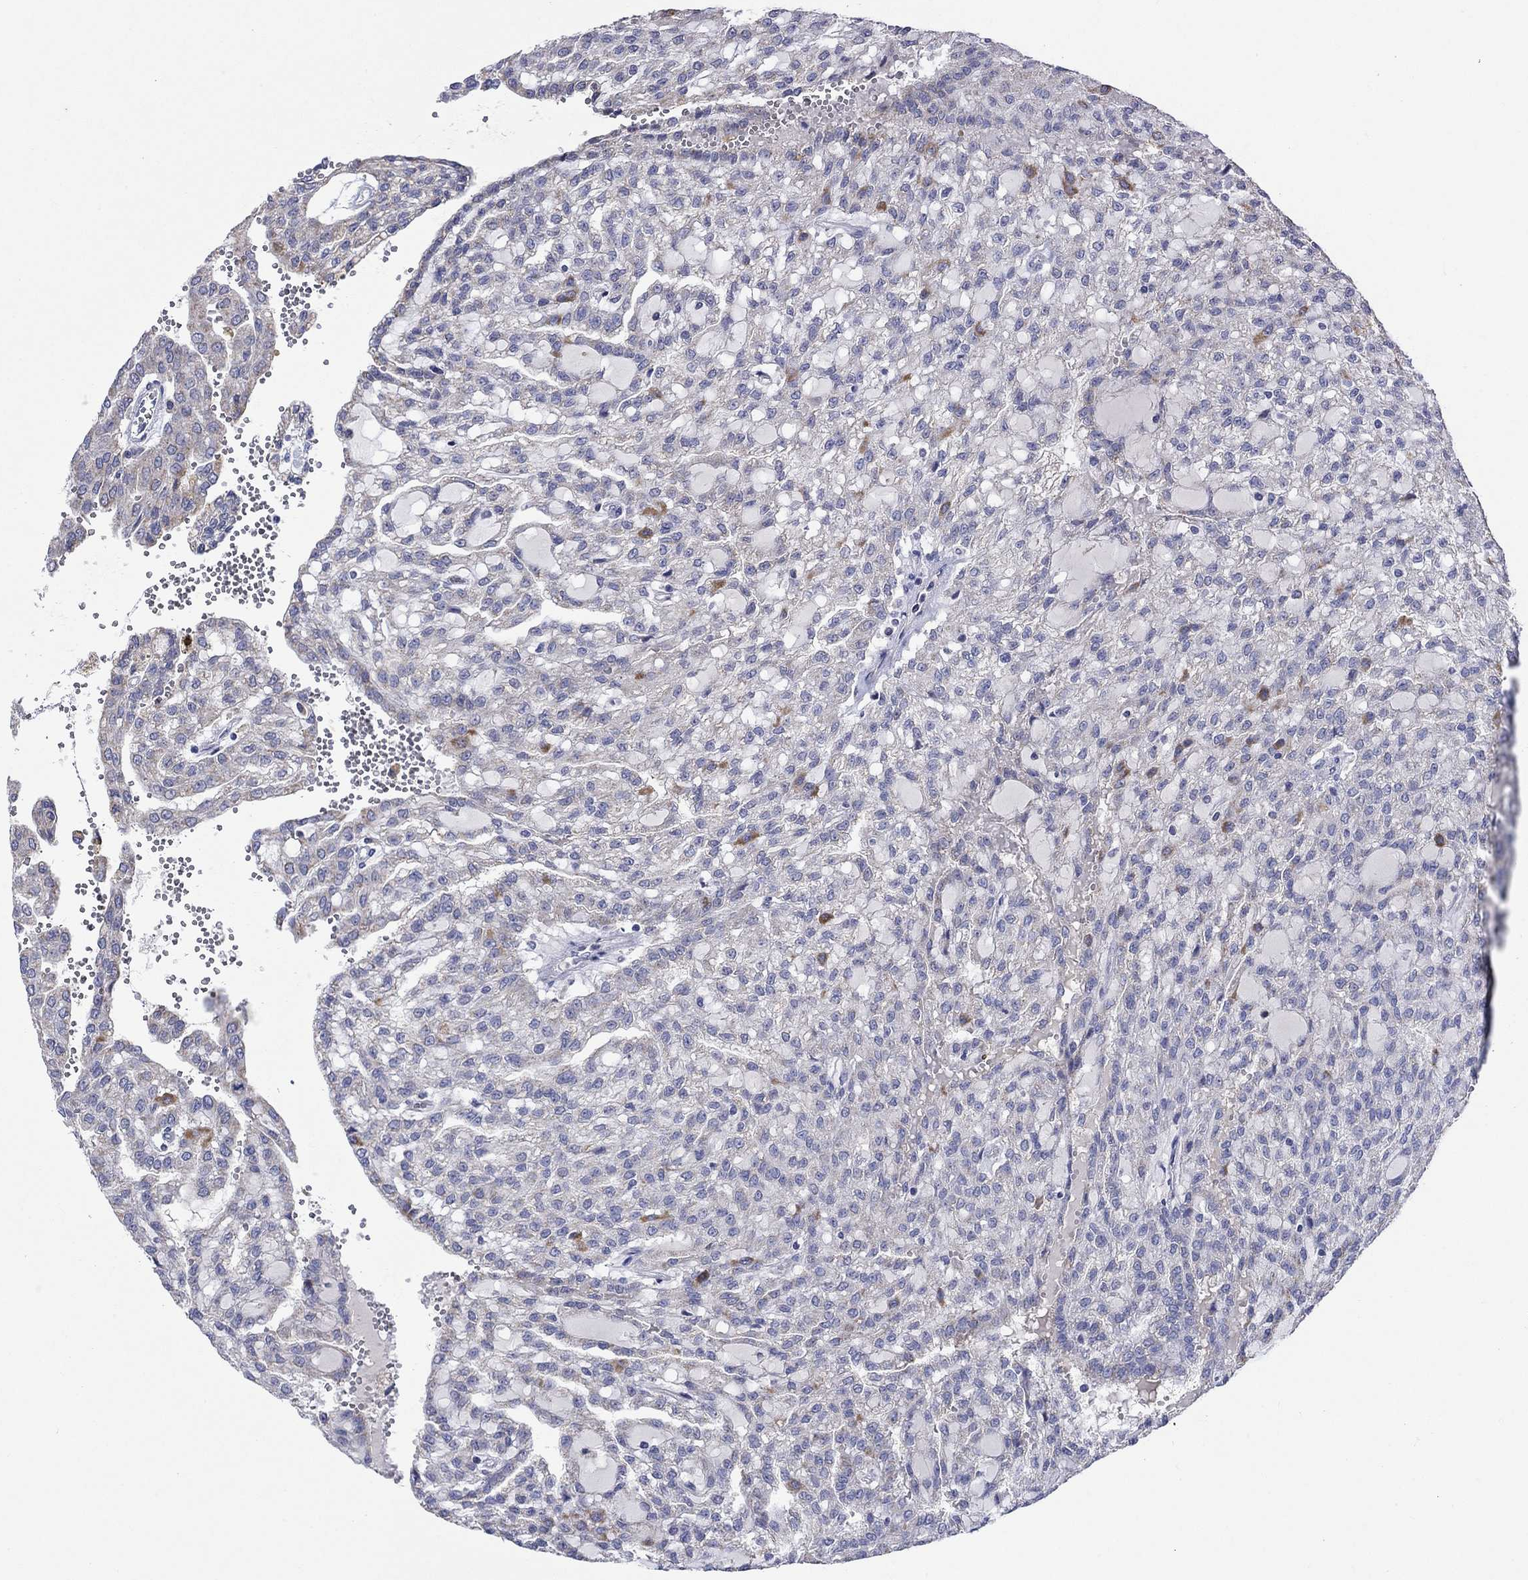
{"staining": {"intensity": "negative", "quantity": "none", "location": "none"}, "tissue": "renal cancer", "cell_type": "Tumor cells", "image_type": "cancer", "snomed": [{"axis": "morphology", "description": "Adenocarcinoma, NOS"}, {"axis": "topography", "description": "Kidney"}], "caption": "The image reveals no staining of tumor cells in renal adenocarcinoma.", "gene": "CLVS1", "patient": {"sex": "male", "age": 63}}